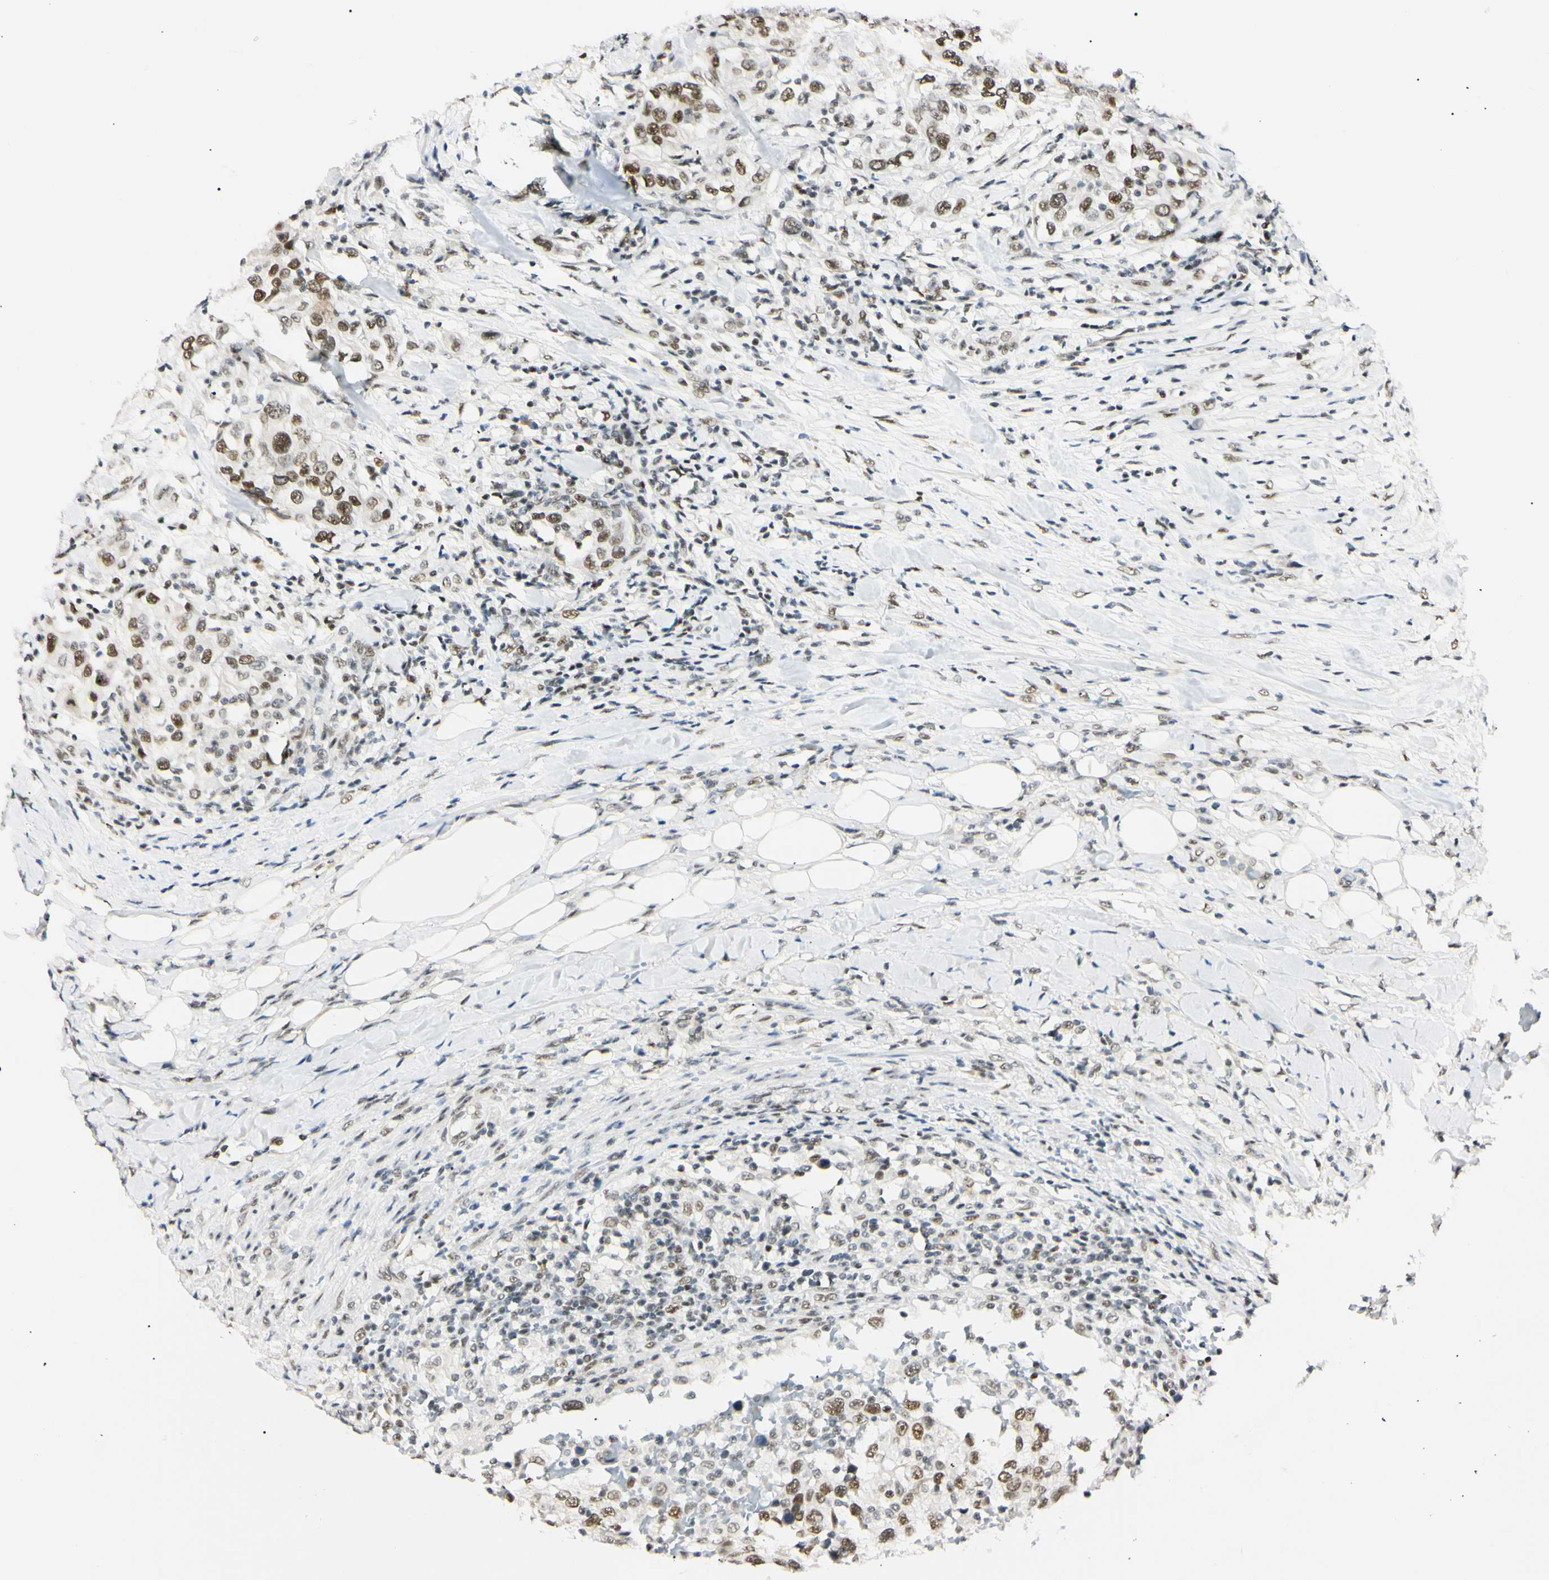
{"staining": {"intensity": "moderate", "quantity": ">75%", "location": "nuclear"}, "tissue": "urothelial cancer", "cell_type": "Tumor cells", "image_type": "cancer", "snomed": [{"axis": "morphology", "description": "Urothelial carcinoma, High grade"}, {"axis": "topography", "description": "Urinary bladder"}], "caption": "About >75% of tumor cells in urothelial carcinoma (high-grade) exhibit moderate nuclear protein positivity as visualized by brown immunohistochemical staining.", "gene": "ZNF134", "patient": {"sex": "female", "age": 80}}